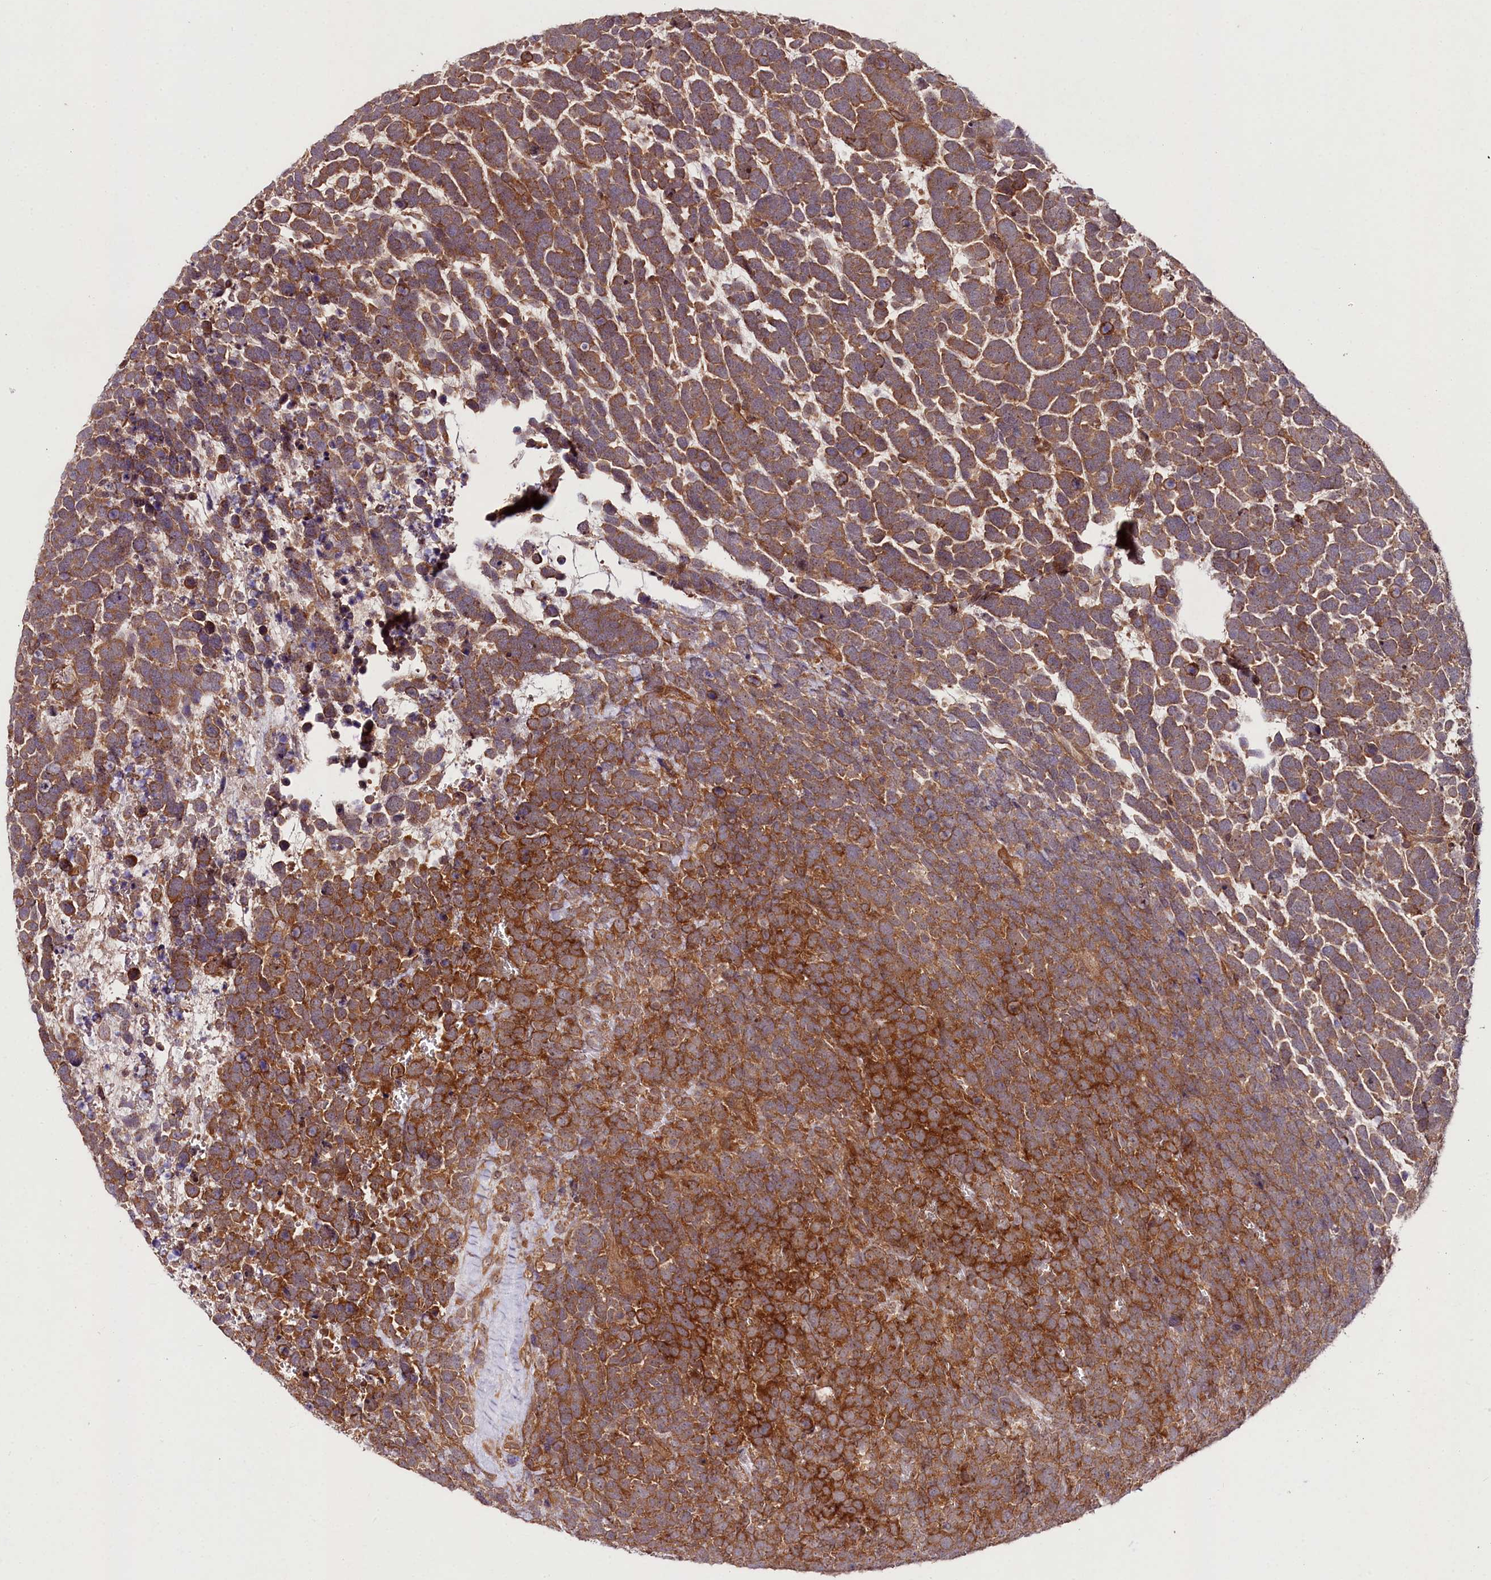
{"staining": {"intensity": "moderate", "quantity": ">75%", "location": "cytoplasmic/membranous"}, "tissue": "urothelial cancer", "cell_type": "Tumor cells", "image_type": "cancer", "snomed": [{"axis": "morphology", "description": "Urothelial carcinoma, High grade"}, {"axis": "topography", "description": "Urinary bladder"}], "caption": "Immunohistochemical staining of urothelial cancer displays medium levels of moderate cytoplasmic/membranous staining in about >75% of tumor cells.", "gene": "PHLDB1", "patient": {"sex": "female", "age": 82}}